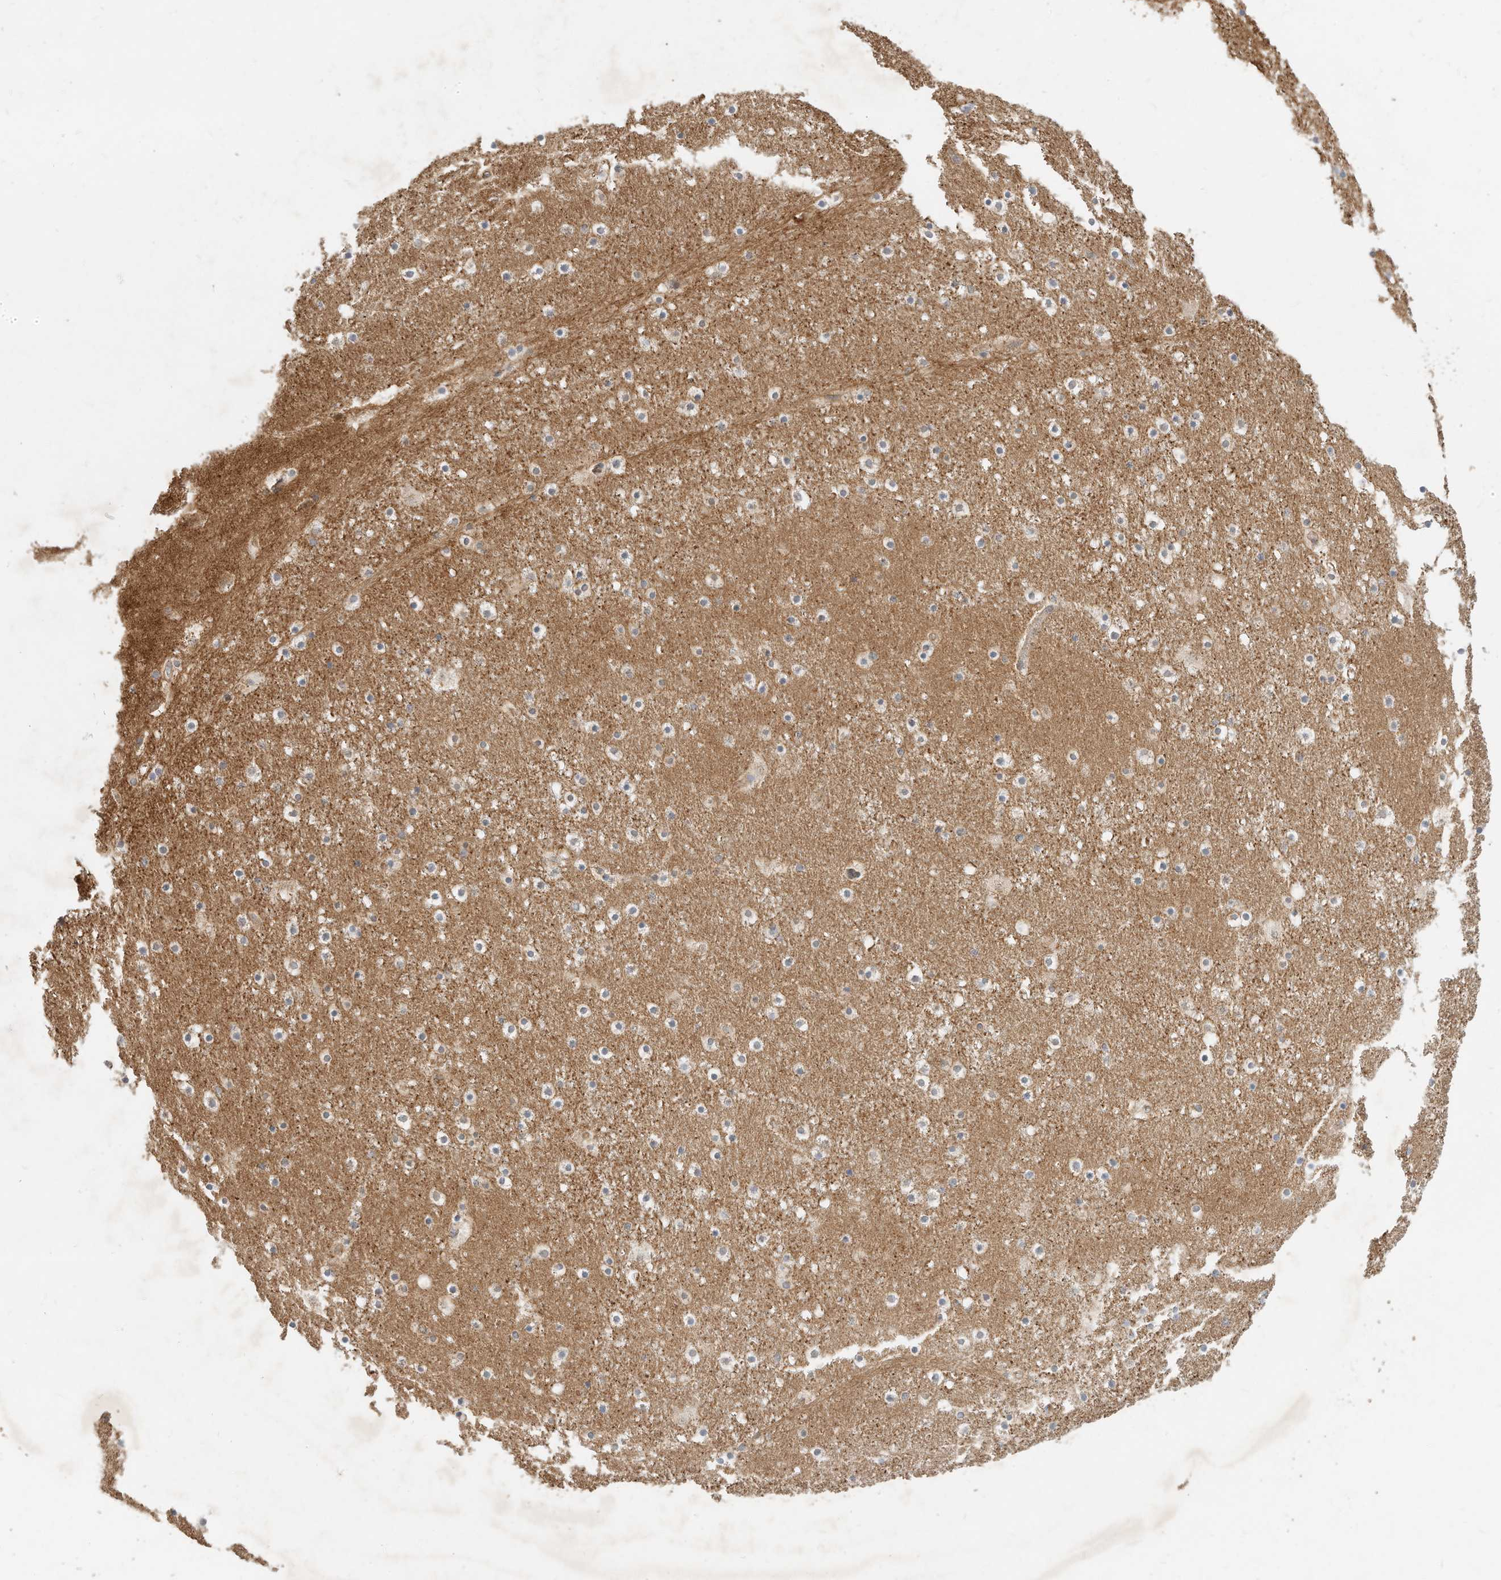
{"staining": {"intensity": "negative", "quantity": "none", "location": "none"}, "tissue": "caudate", "cell_type": "Glial cells", "image_type": "normal", "snomed": [{"axis": "morphology", "description": "Normal tissue, NOS"}, {"axis": "topography", "description": "Lateral ventricle wall"}], "caption": "Immunohistochemistry (IHC) image of normal caudate stained for a protein (brown), which exhibits no expression in glial cells. (DAB (3,3'-diaminobenzidine) immunohistochemistry (IHC) with hematoxylin counter stain).", "gene": "CPAMD8", "patient": {"sex": "male", "age": 45}}